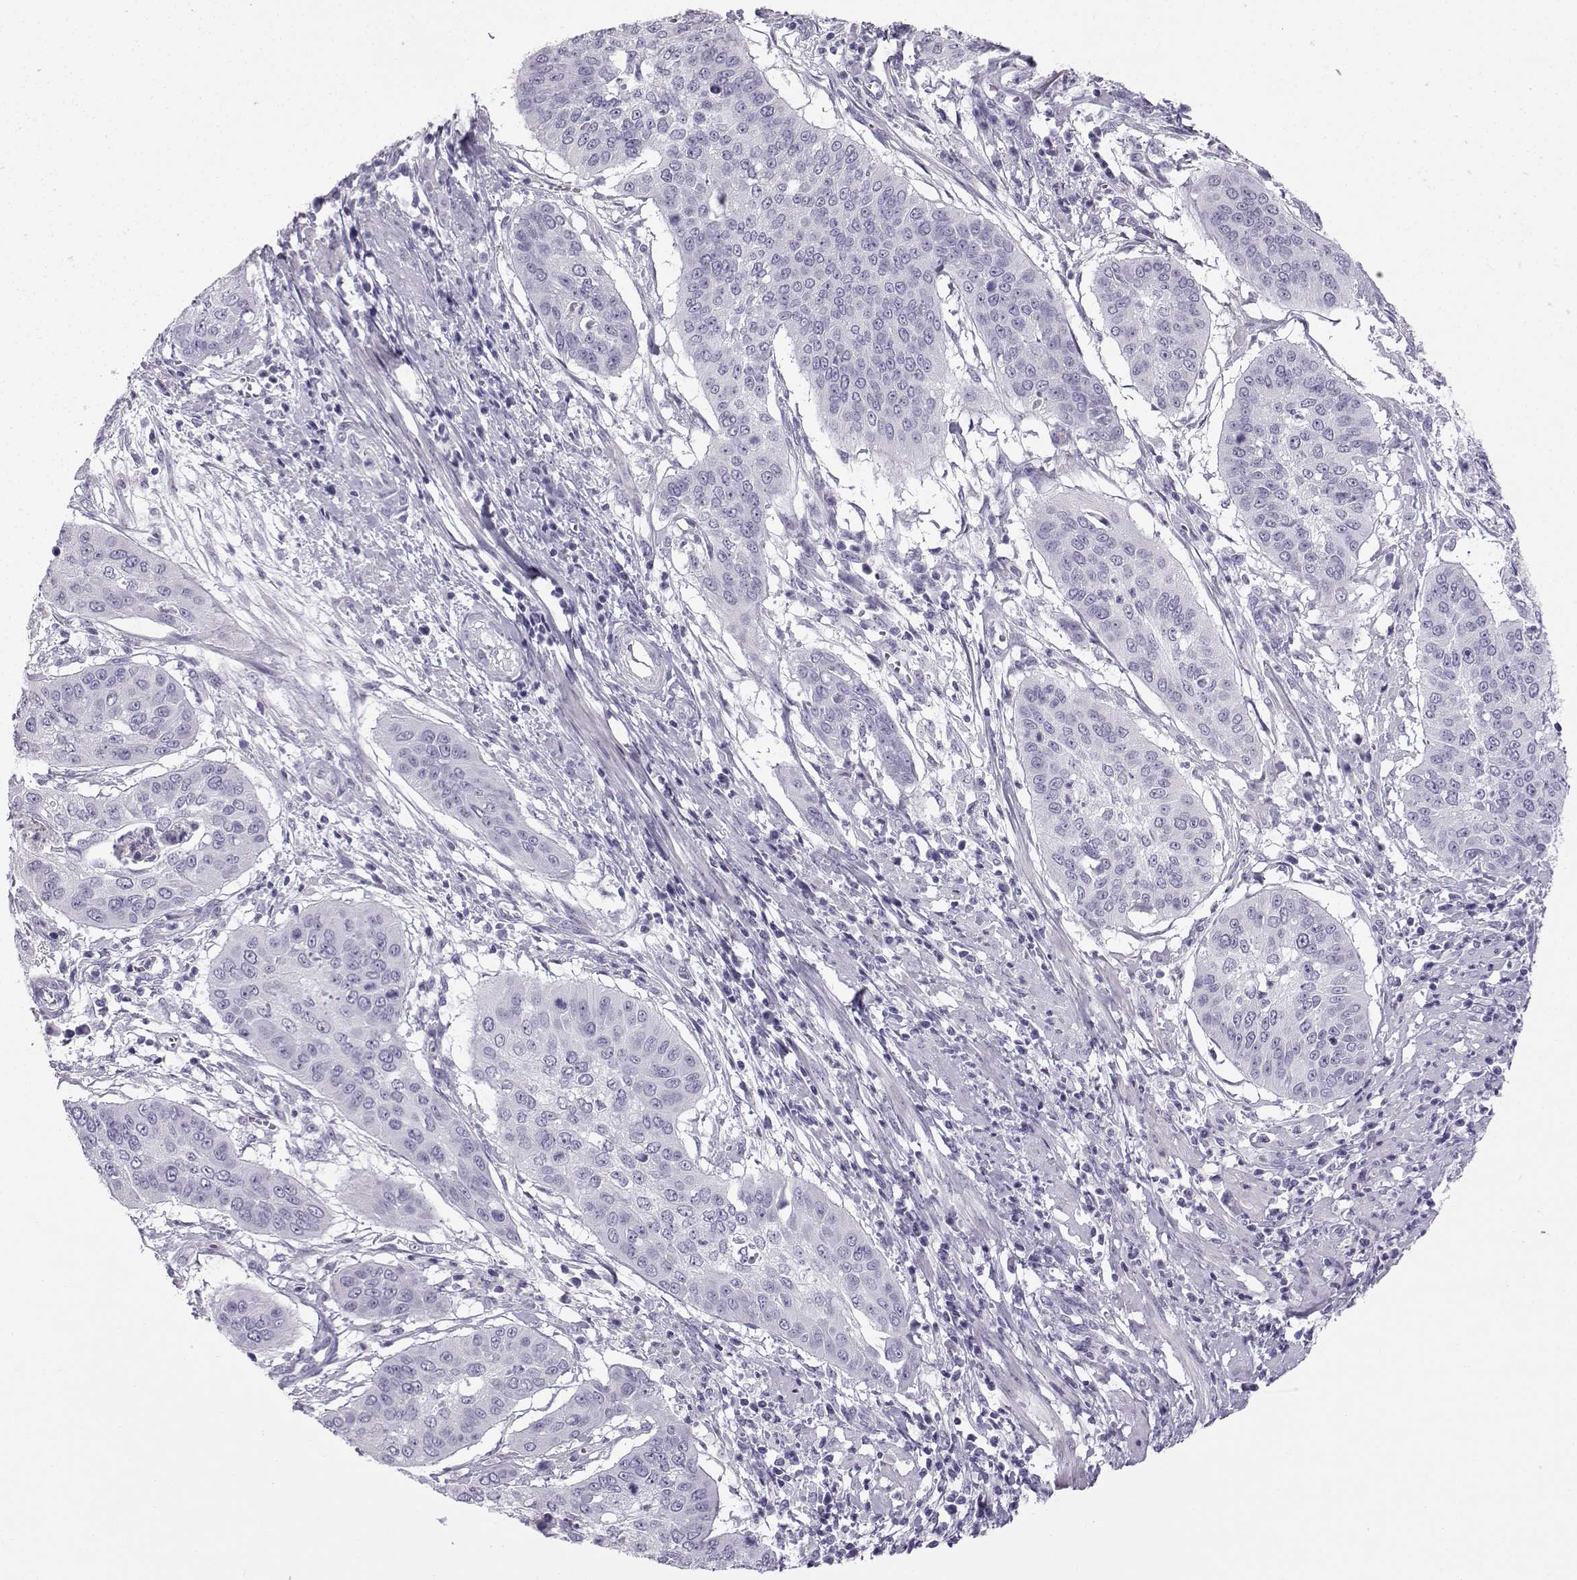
{"staining": {"intensity": "negative", "quantity": "none", "location": "none"}, "tissue": "cervical cancer", "cell_type": "Tumor cells", "image_type": "cancer", "snomed": [{"axis": "morphology", "description": "Squamous cell carcinoma, NOS"}, {"axis": "topography", "description": "Cervix"}], "caption": "Tumor cells show no significant protein staining in cervical squamous cell carcinoma. (DAB IHC with hematoxylin counter stain).", "gene": "ZBTB8B", "patient": {"sex": "female", "age": 39}}